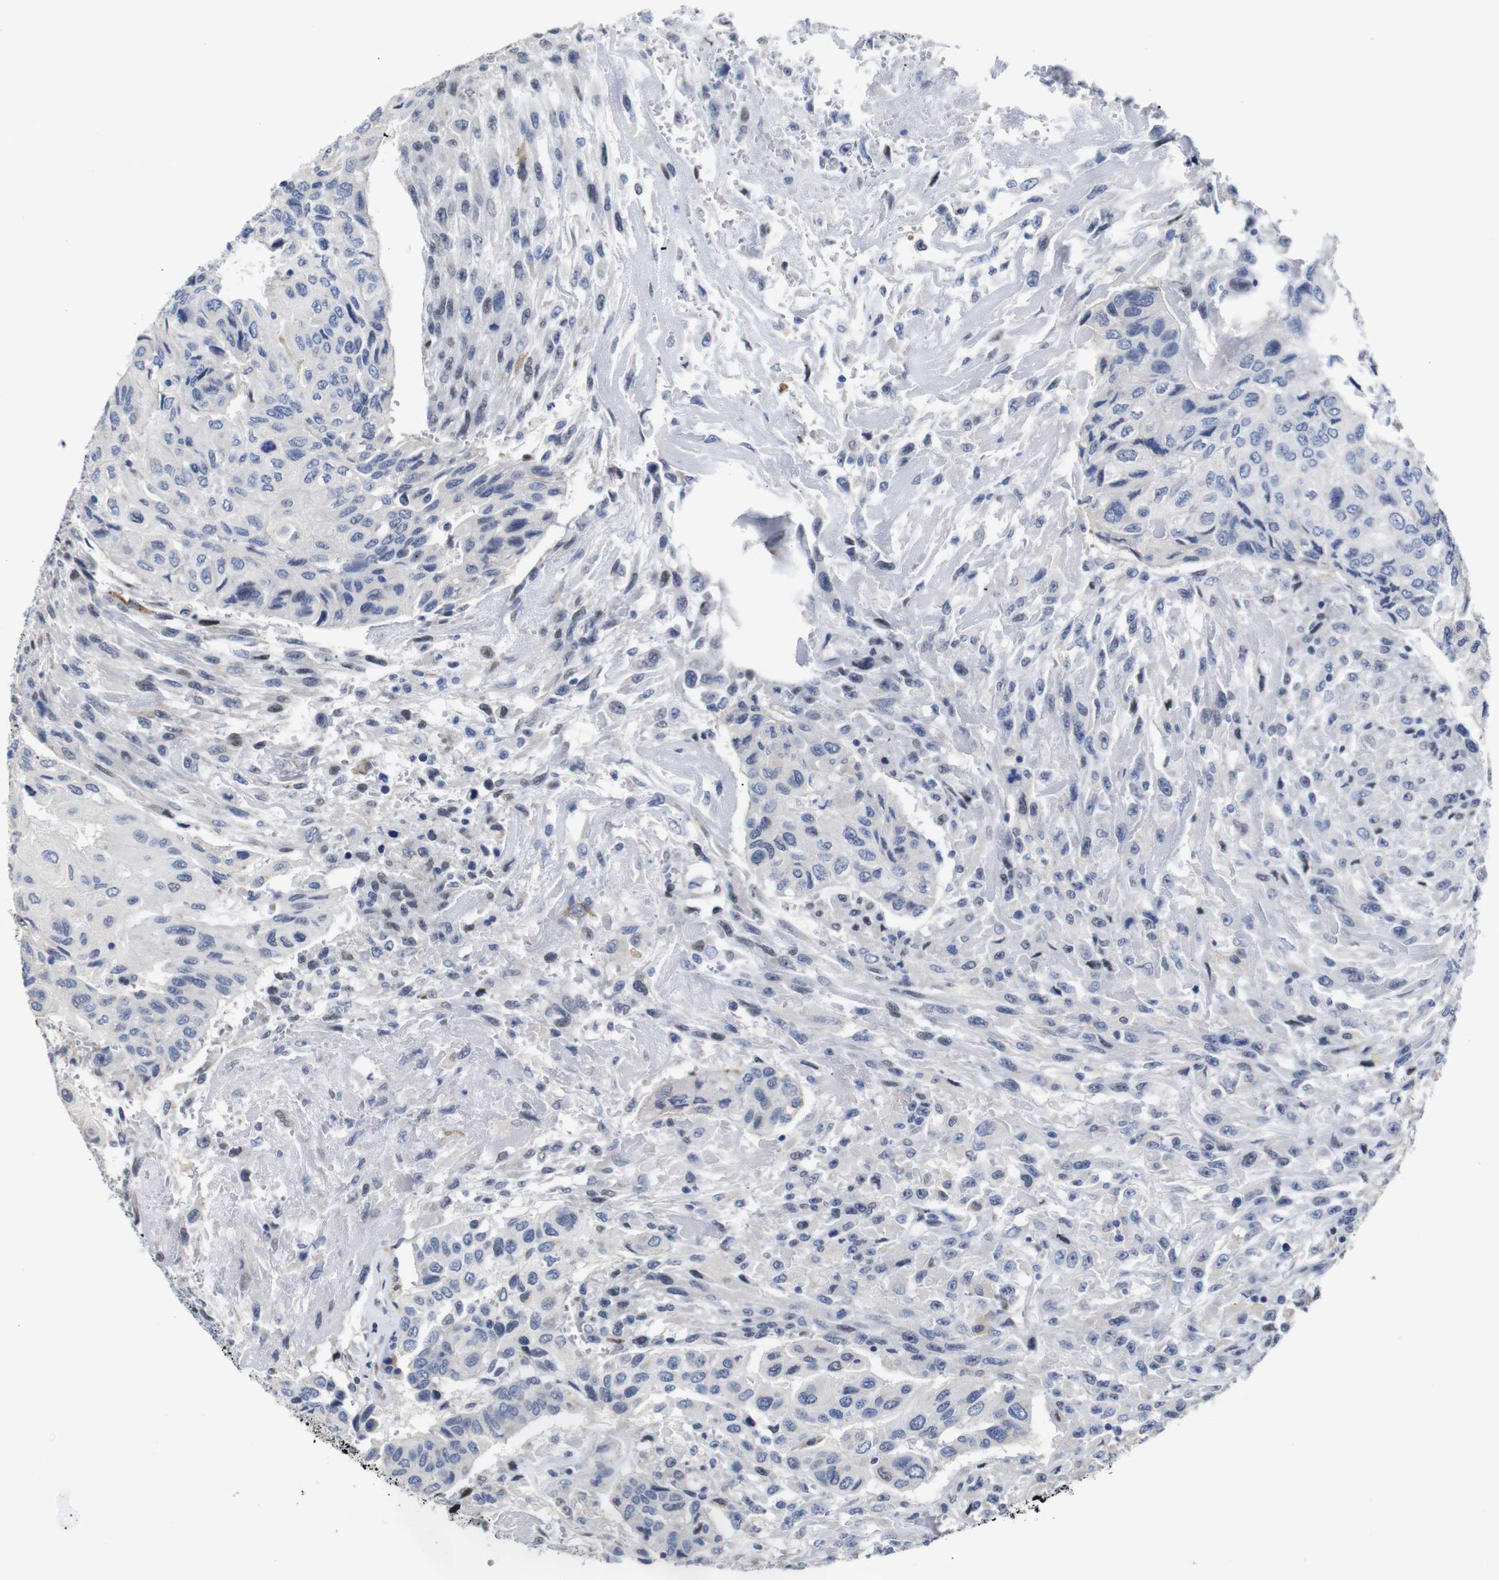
{"staining": {"intensity": "negative", "quantity": "none", "location": "none"}, "tissue": "urothelial cancer", "cell_type": "Tumor cells", "image_type": "cancer", "snomed": [{"axis": "morphology", "description": "Urothelial carcinoma, High grade"}, {"axis": "topography", "description": "Urinary bladder"}], "caption": "Urothelial cancer was stained to show a protein in brown. There is no significant staining in tumor cells.", "gene": "TCEAL9", "patient": {"sex": "male", "age": 66}}